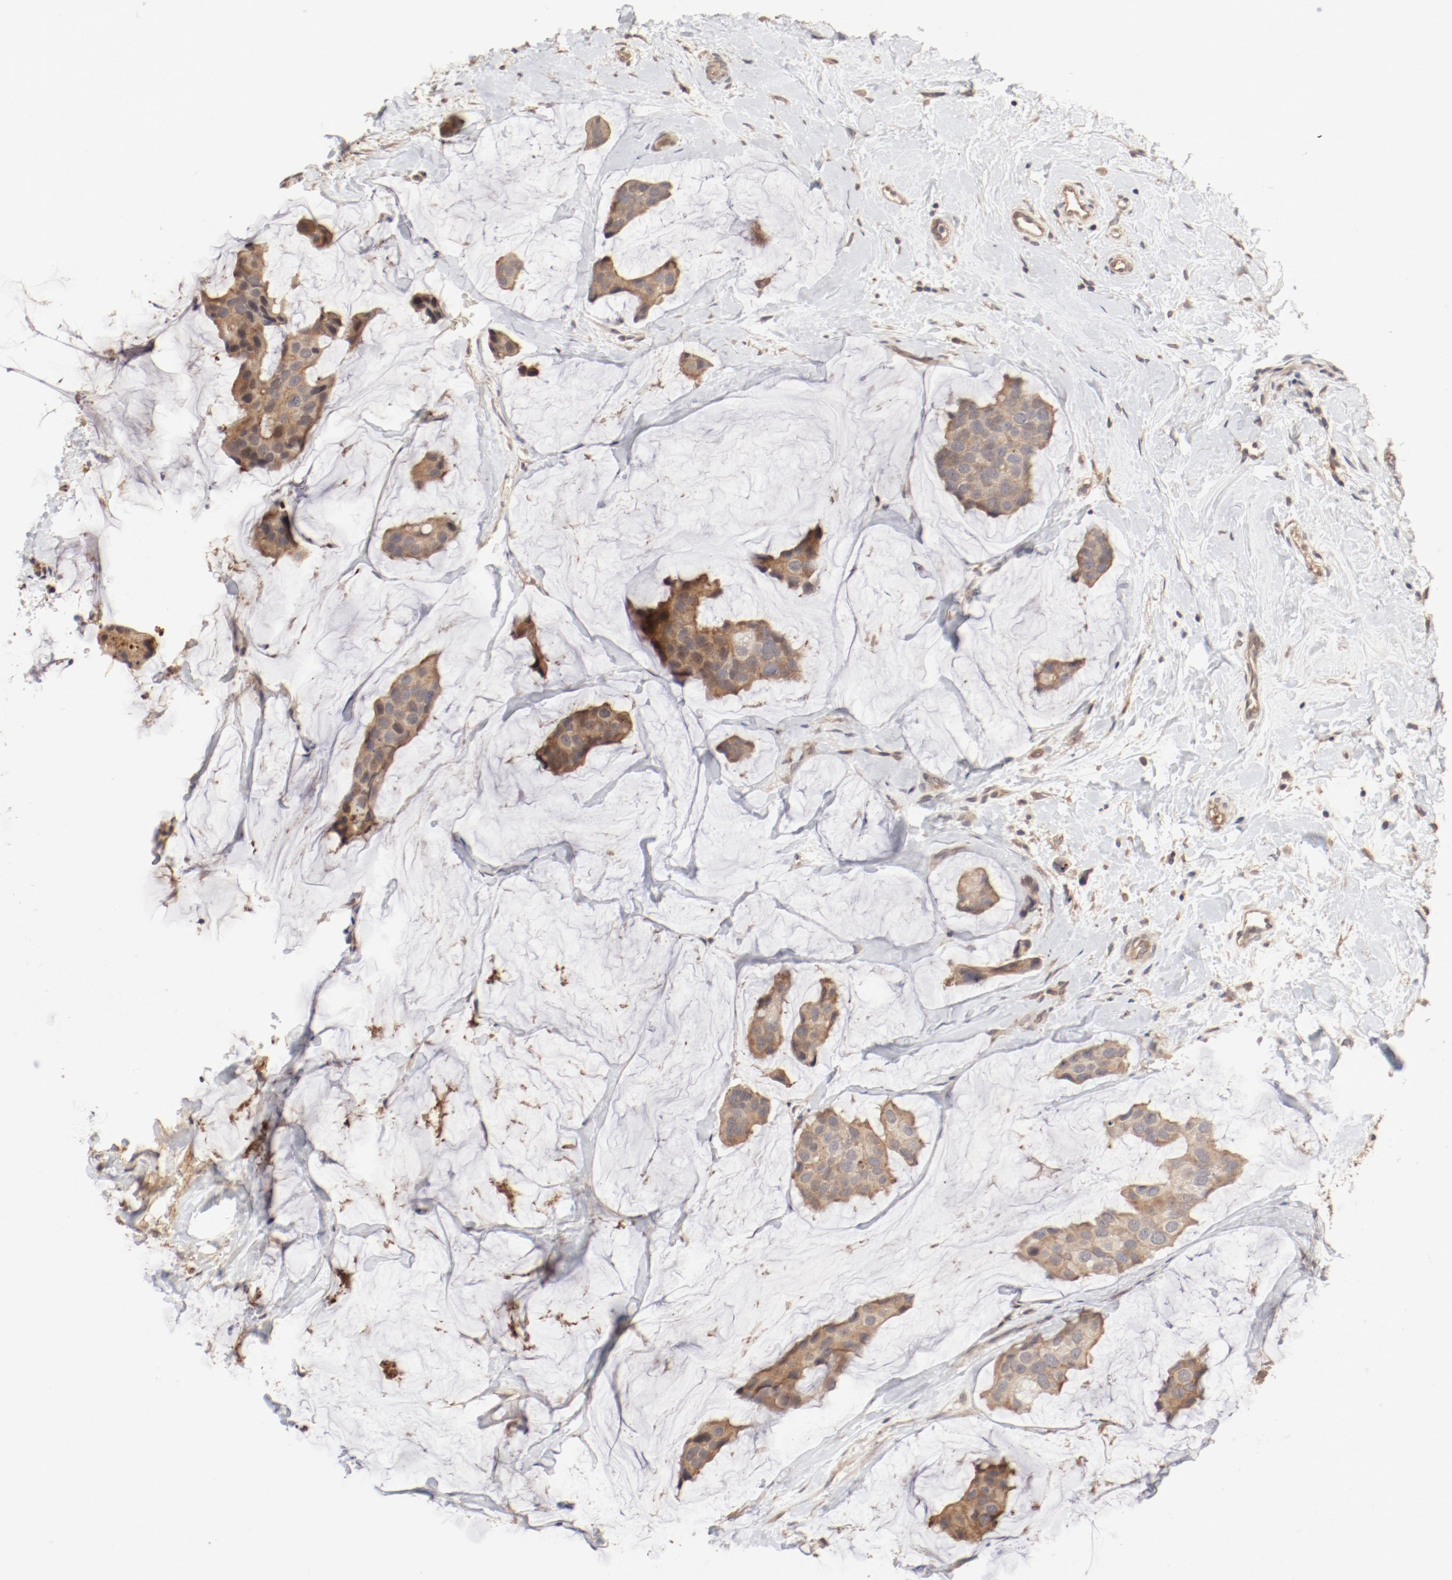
{"staining": {"intensity": "moderate", "quantity": ">75%", "location": "cytoplasmic/membranous,nuclear"}, "tissue": "breast cancer", "cell_type": "Tumor cells", "image_type": "cancer", "snomed": [{"axis": "morphology", "description": "Normal tissue, NOS"}, {"axis": "morphology", "description": "Duct carcinoma"}, {"axis": "topography", "description": "Breast"}], "caption": "Immunohistochemistry (IHC) of breast cancer (invasive ductal carcinoma) exhibits medium levels of moderate cytoplasmic/membranous and nuclear staining in about >75% of tumor cells.", "gene": "IL3RA", "patient": {"sex": "female", "age": 50}}